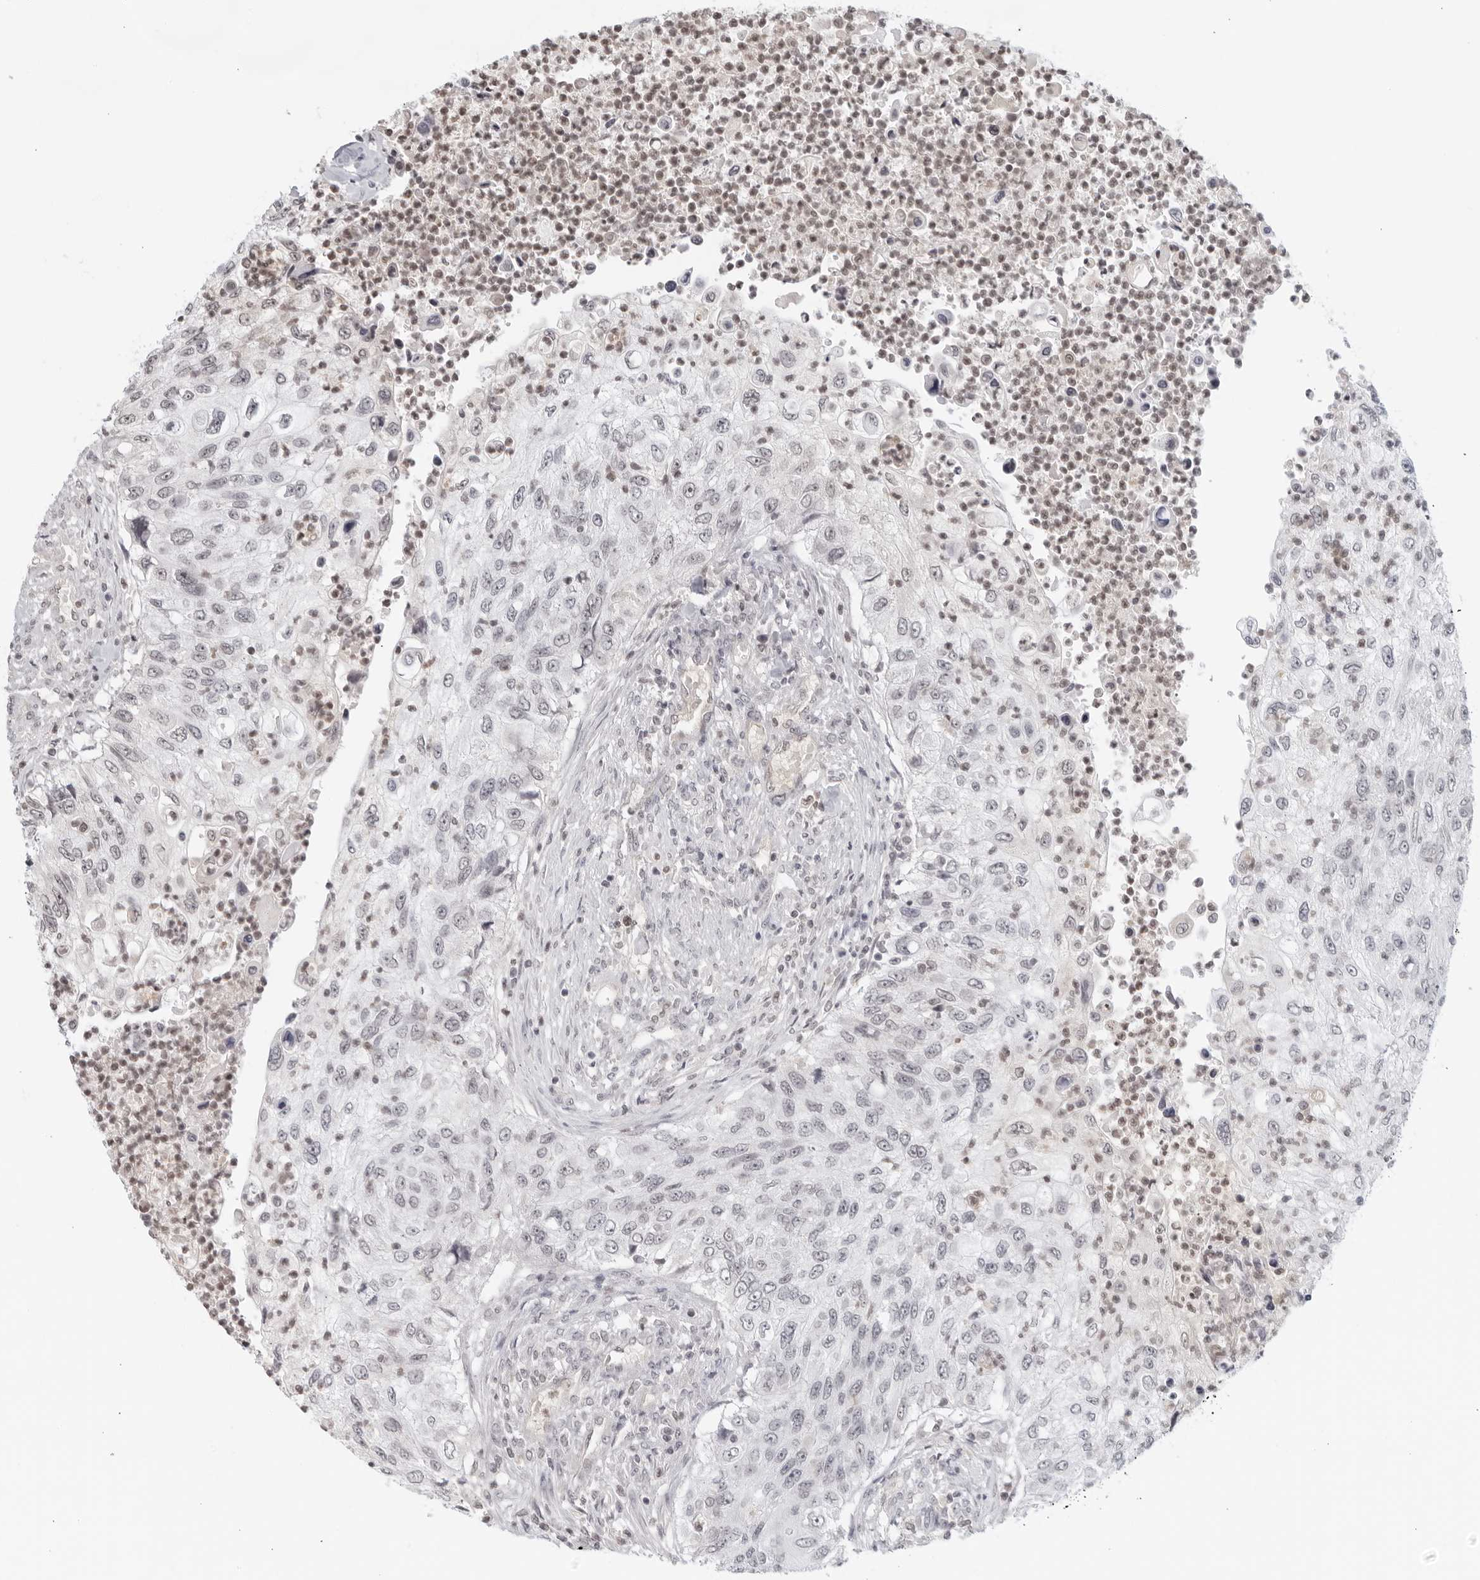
{"staining": {"intensity": "negative", "quantity": "none", "location": "none"}, "tissue": "urothelial cancer", "cell_type": "Tumor cells", "image_type": "cancer", "snomed": [{"axis": "morphology", "description": "Urothelial carcinoma, High grade"}, {"axis": "topography", "description": "Urinary bladder"}], "caption": "Image shows no protein expression in tumor cells of urothelial cancer tissue.", "gene": "RAB11FIP3", "patient": {"sex": "female", "age": 60}}